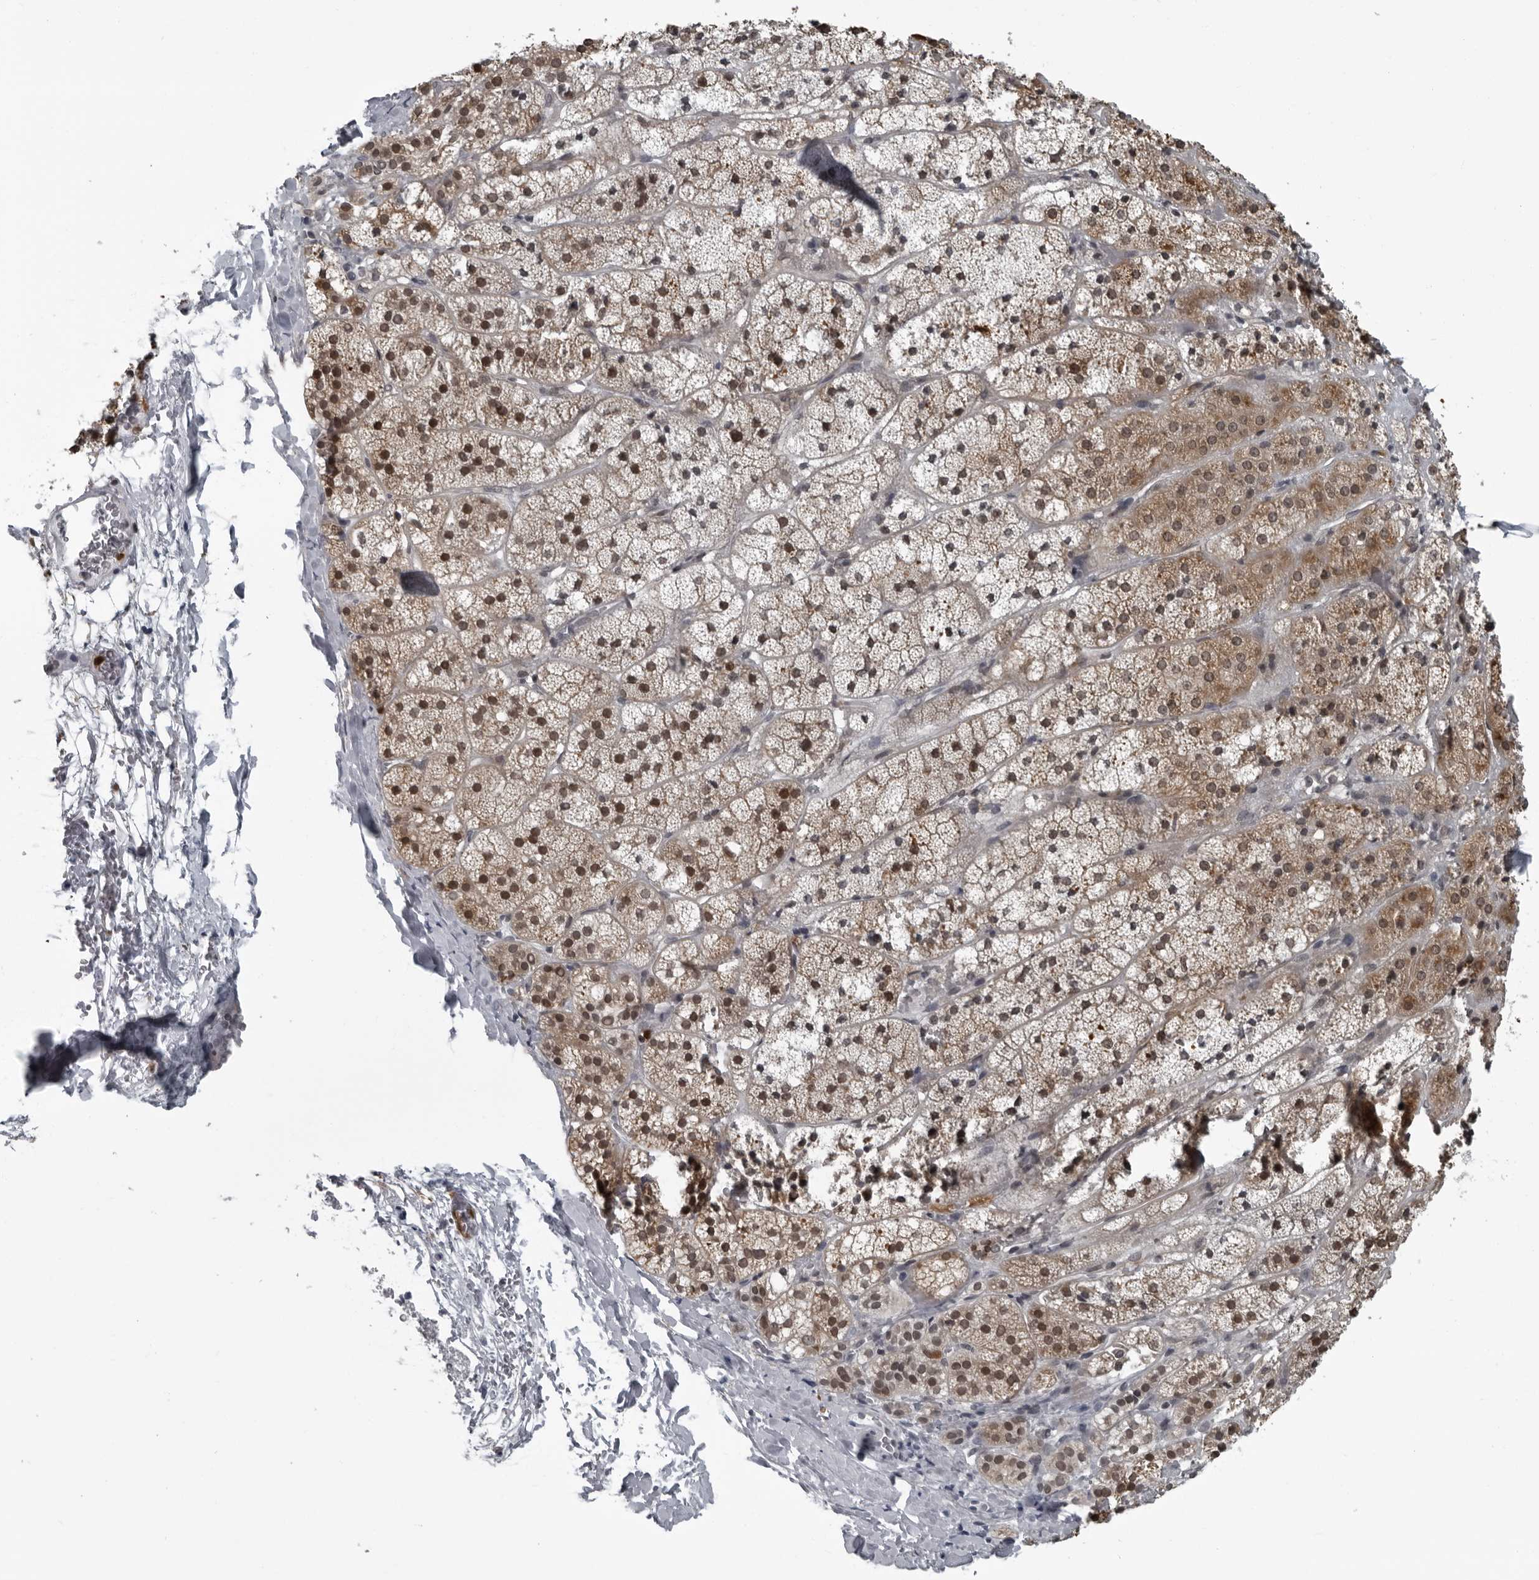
{"staining": {"intensity": "moderate", "quantity": "25%-75%", "location": "cytoplasmic/membranous,nuclear"}, "tissue": "adrenal gland", "cell_type": "Glandular cells", "image_type": "normal", "snomed": [{"axis": "morphology", "description": "Normal tissue, NOS"}, {"axis": "topography", "description": "Adrenal gland"}], "caption": "Brown immunohistochemical staining in unremarkable adrenal gland exhibits moderate cytoplasmic/membranous,nuclear positivity in approximately 25%-75% of glandular cells.", "gene": "RTCA", "patient": {"sex": "female", "age": 44}}